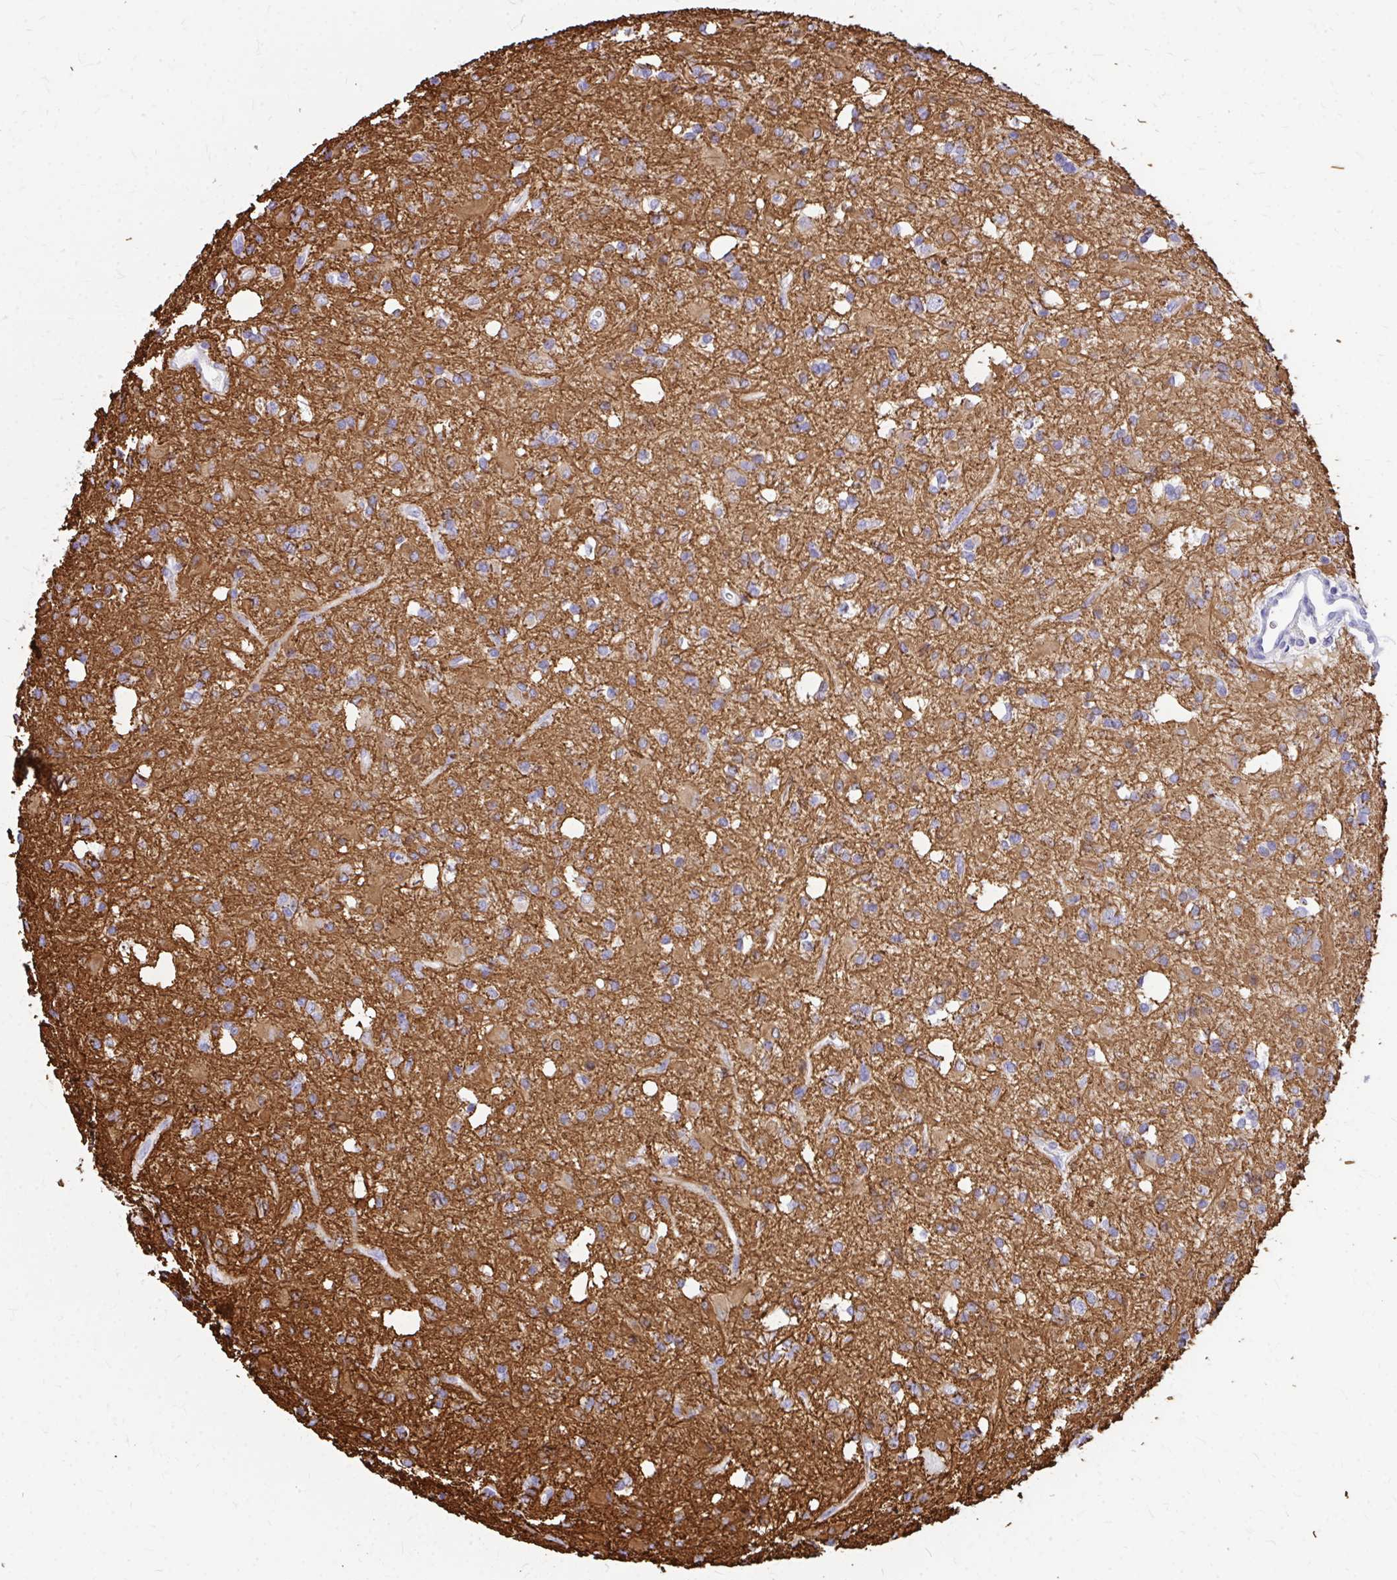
{"staining": {"intensity": "strong", "quantity": "<25%", "location": "cytoplasmic/membranous"}, "tissue": "glioma", "cell_type": "Tumor cells", "image_type": "cancer", "snomed": [{"axis": "morphology", "description": "Glioma, malignant, Low grade"}, {"axis": "topography", "description": "Brain"}], "caption": "Strong cytoplasmic/membranous positivity for a protein is seen in approximately <25% of tumor cells of glioma using immunohistochemistry.", "gene": "ZNF699", "patient": {"sex": "female", "age": 33}}